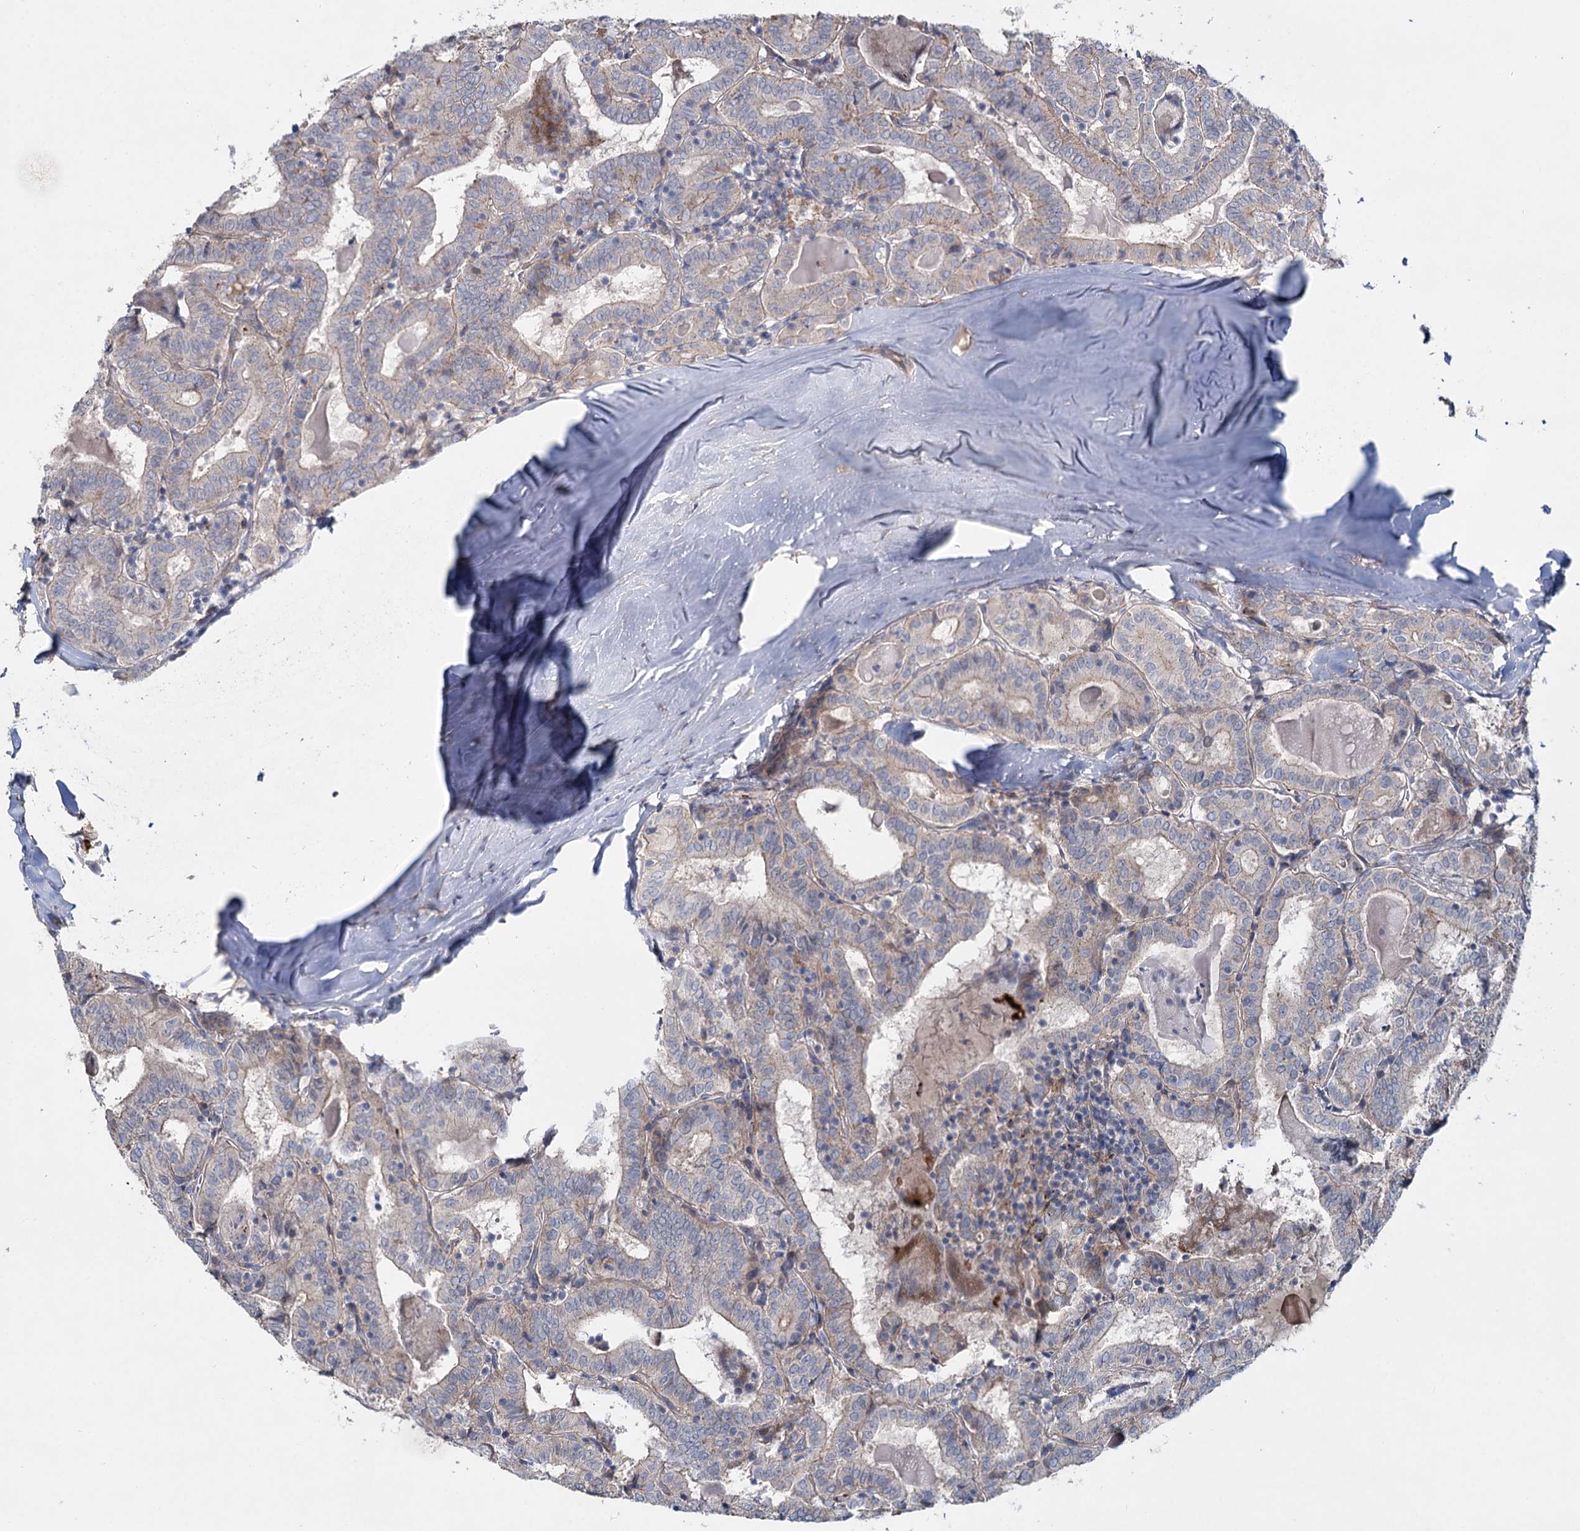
{"staining": {"intensity": "weak", "quantity": "25%-75%", "location": "cytoplasmic/membranous"}, "tissue": "thyroid cancer", "cell_type": "Tumor cells", "image_type": "cancer", "snomed": [{"axis": "morphology", "description": "Papillary adenocarcinoma, NOS"}, {"axis": "topography", "description": "Thyroid gland"}], "caption": "Immunohistochemistry (IHC) (DAB) staining of human papillary adenocarcinoma (thyroid) exhibits weak cytoplasmic/membranous protein positivity in about 25%-75% of tumor cells.", "gene": "ALKBH8", "patient": {"sex": "female", "age": 72}}